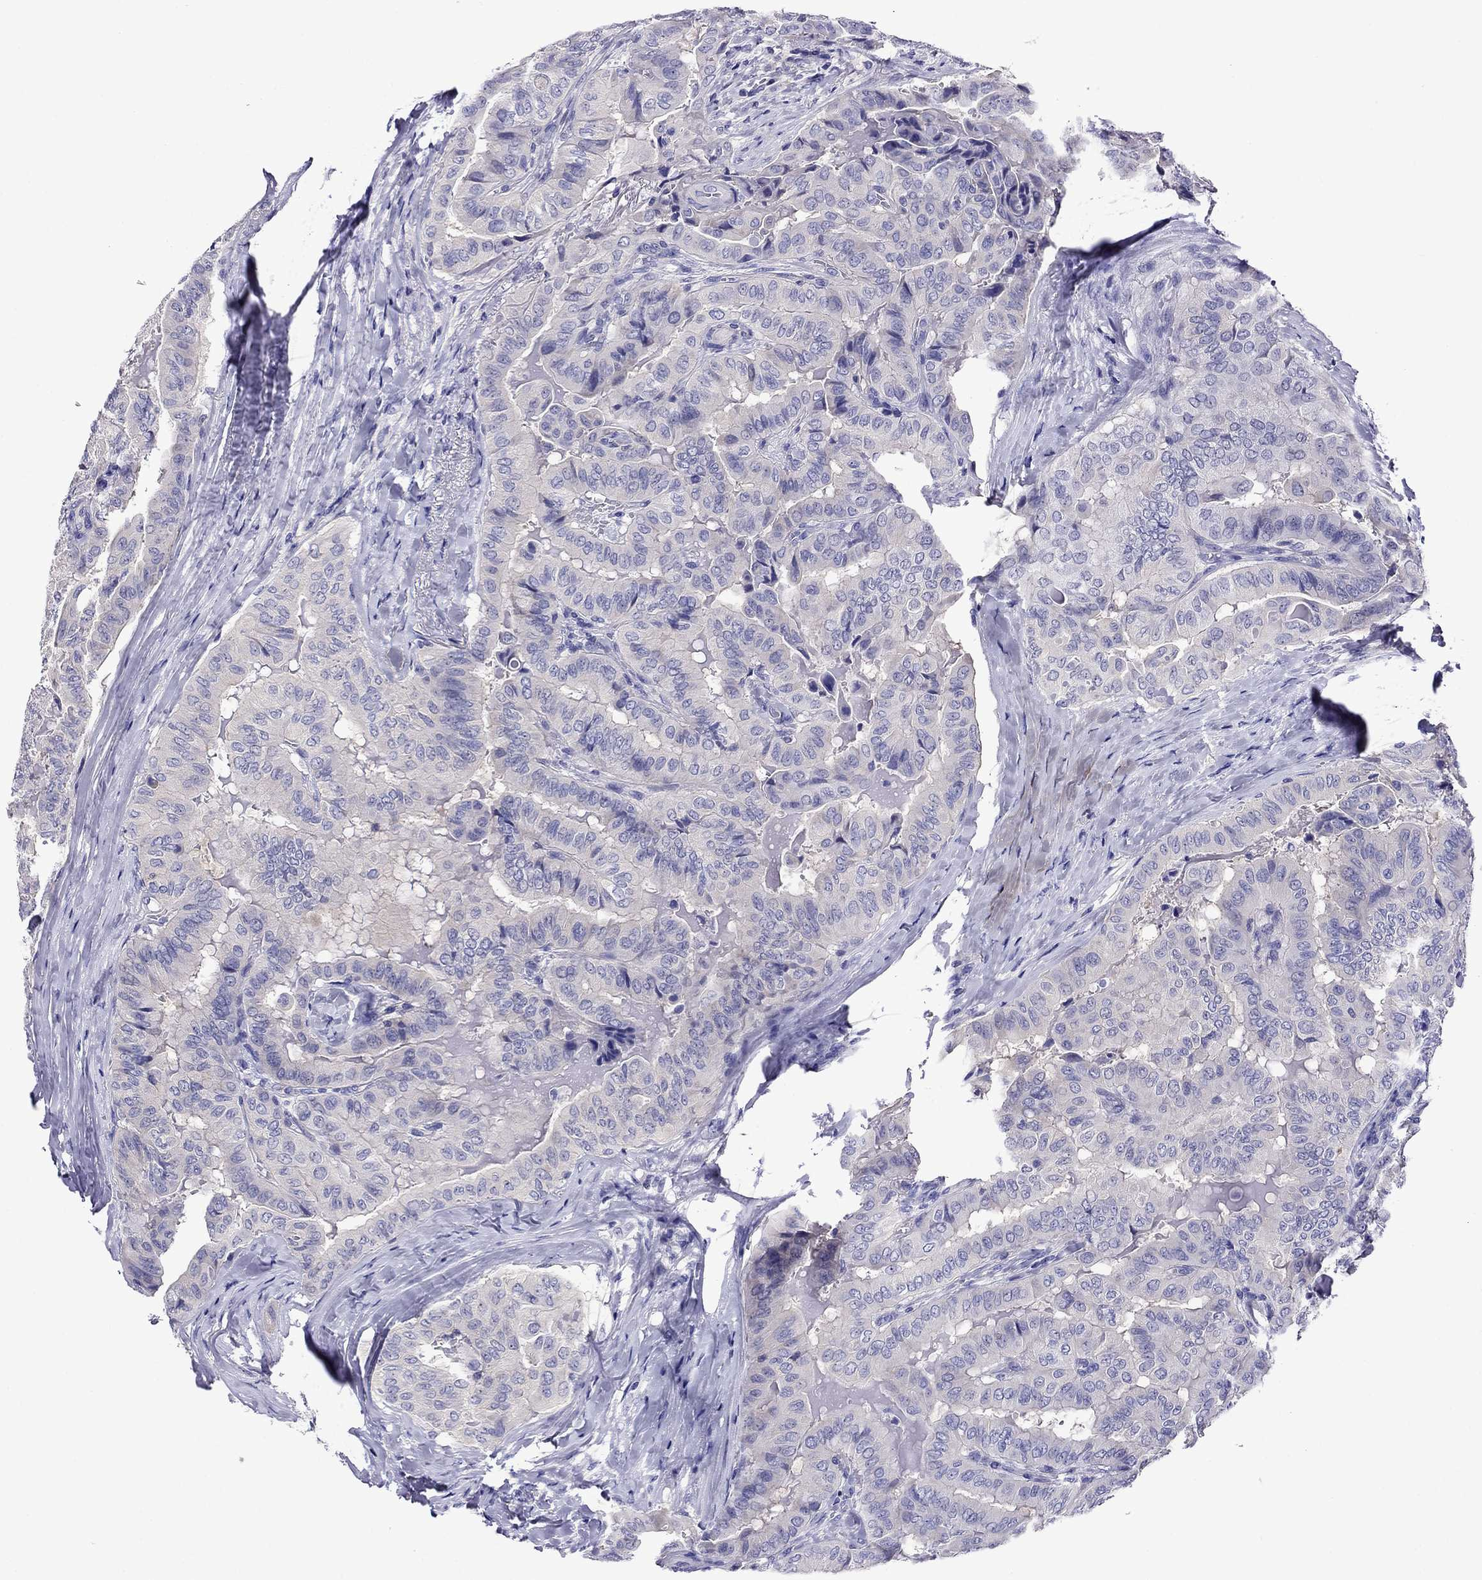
{"staining": {"intensity": "negative", "quantity": "none", "location": "none"}, "tissue": "thyroid cancer", "cell_type": "Tumor cells", "image_type": "cancer", "snomed": [{"axis": "morphology", "description": "Papillary adenocarcinoma, NOS"}, {"axis": "topography", "description": "Thyroid gland"}], "caption": "This is a histopathology image of immunohistochemistry staining of papillary adenocarcinoma (thyroid), which shows no expression in tumor cells.", "gene": "SCG2", "patient": {"sex": "female", "age": 68}}